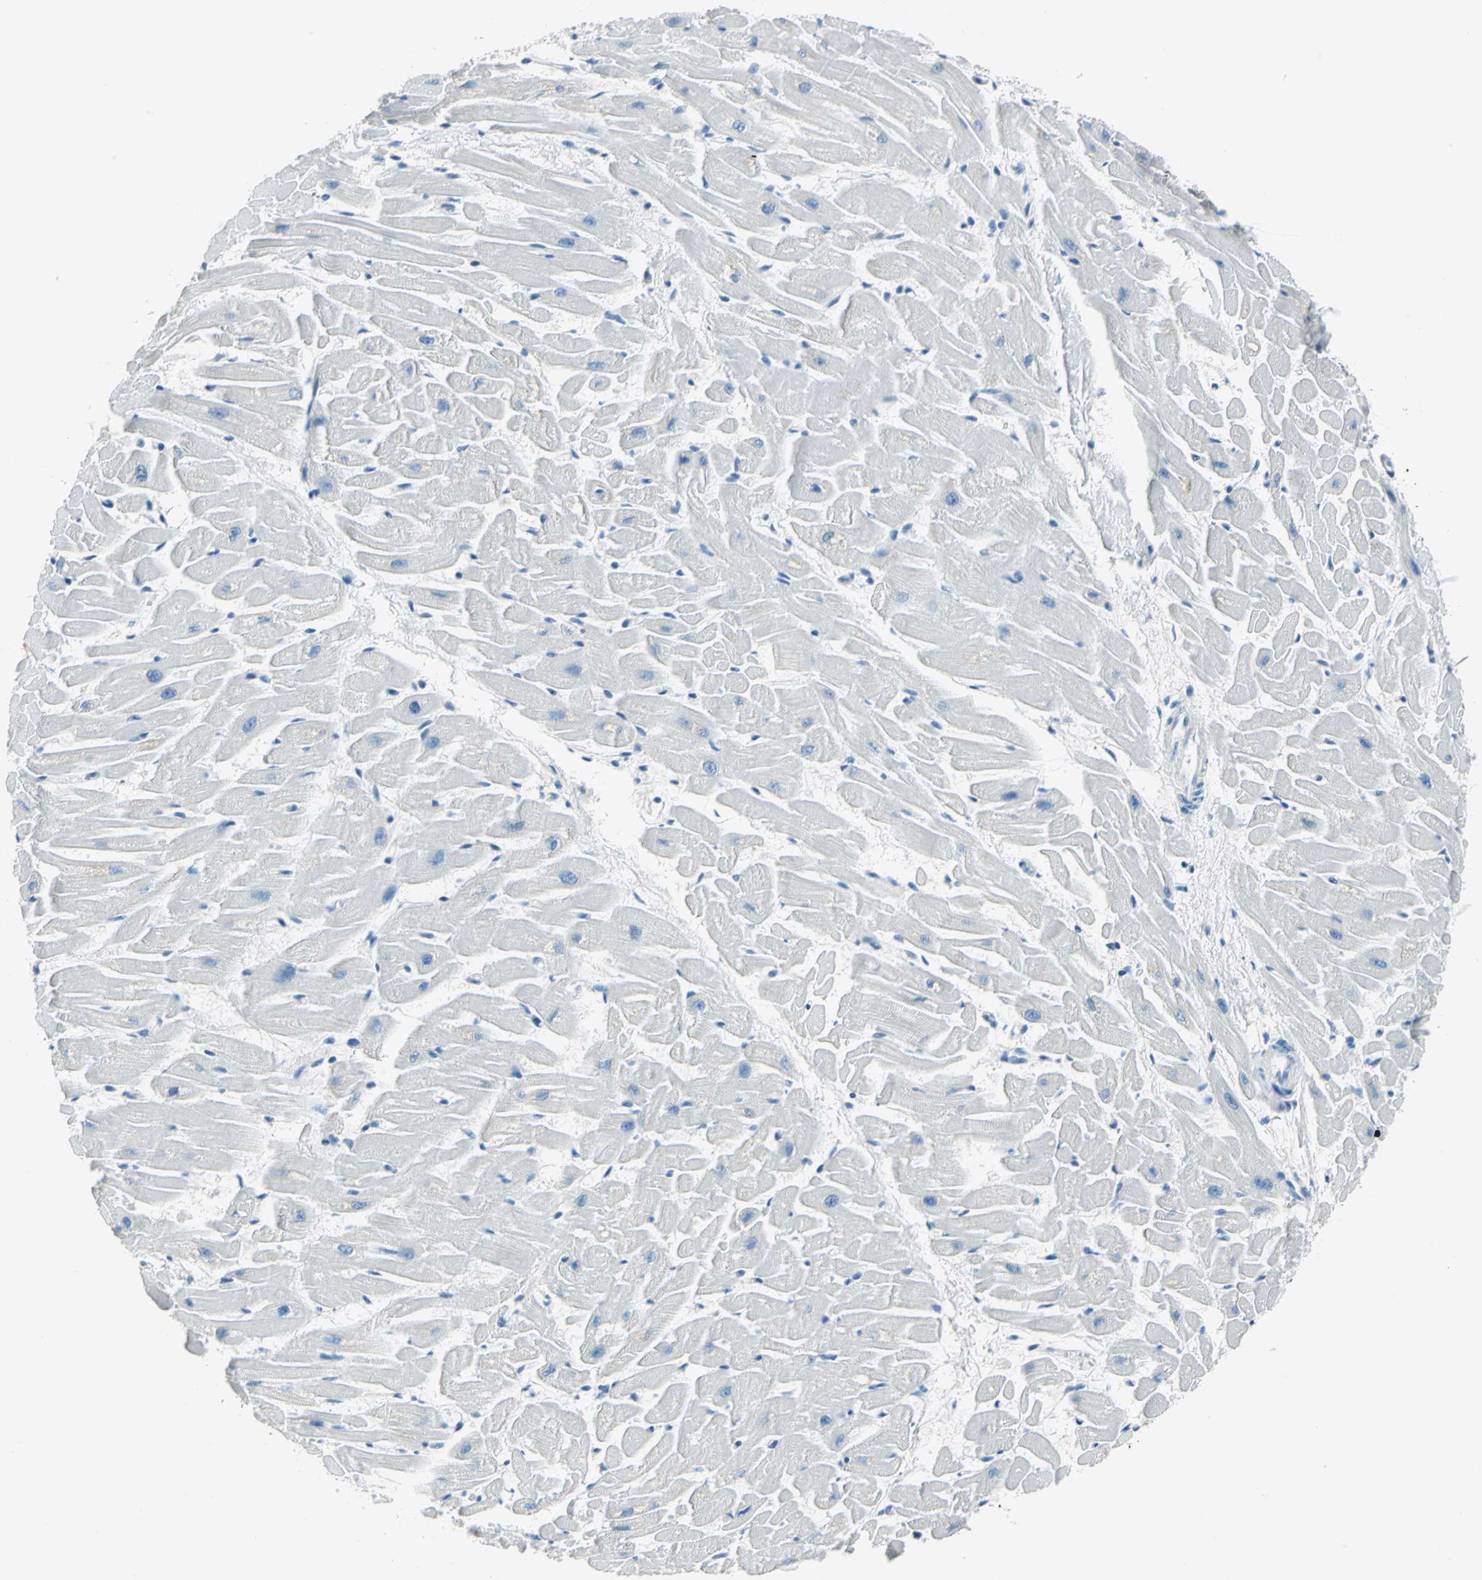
{"staining": {"intensity": "negative", "quantity": "none", "location": "none"}, "tissue": "heart muscle", "cell_type": "Cardiomyocytes", "image_type": "normal", "snomed": [{"axis": "morphology", "description": "Normal tissue, NOS"}, {"axis": "topography", "description": "Heart"}], "caption": "High power microscopy histopathology image of an immunohistochemistry photomicrograph of normal heart muscle, revealing no significant staining in cardiomyocytes.", "gene": "AKR1A1", "patient": {"sex": "female", "age": 19}}